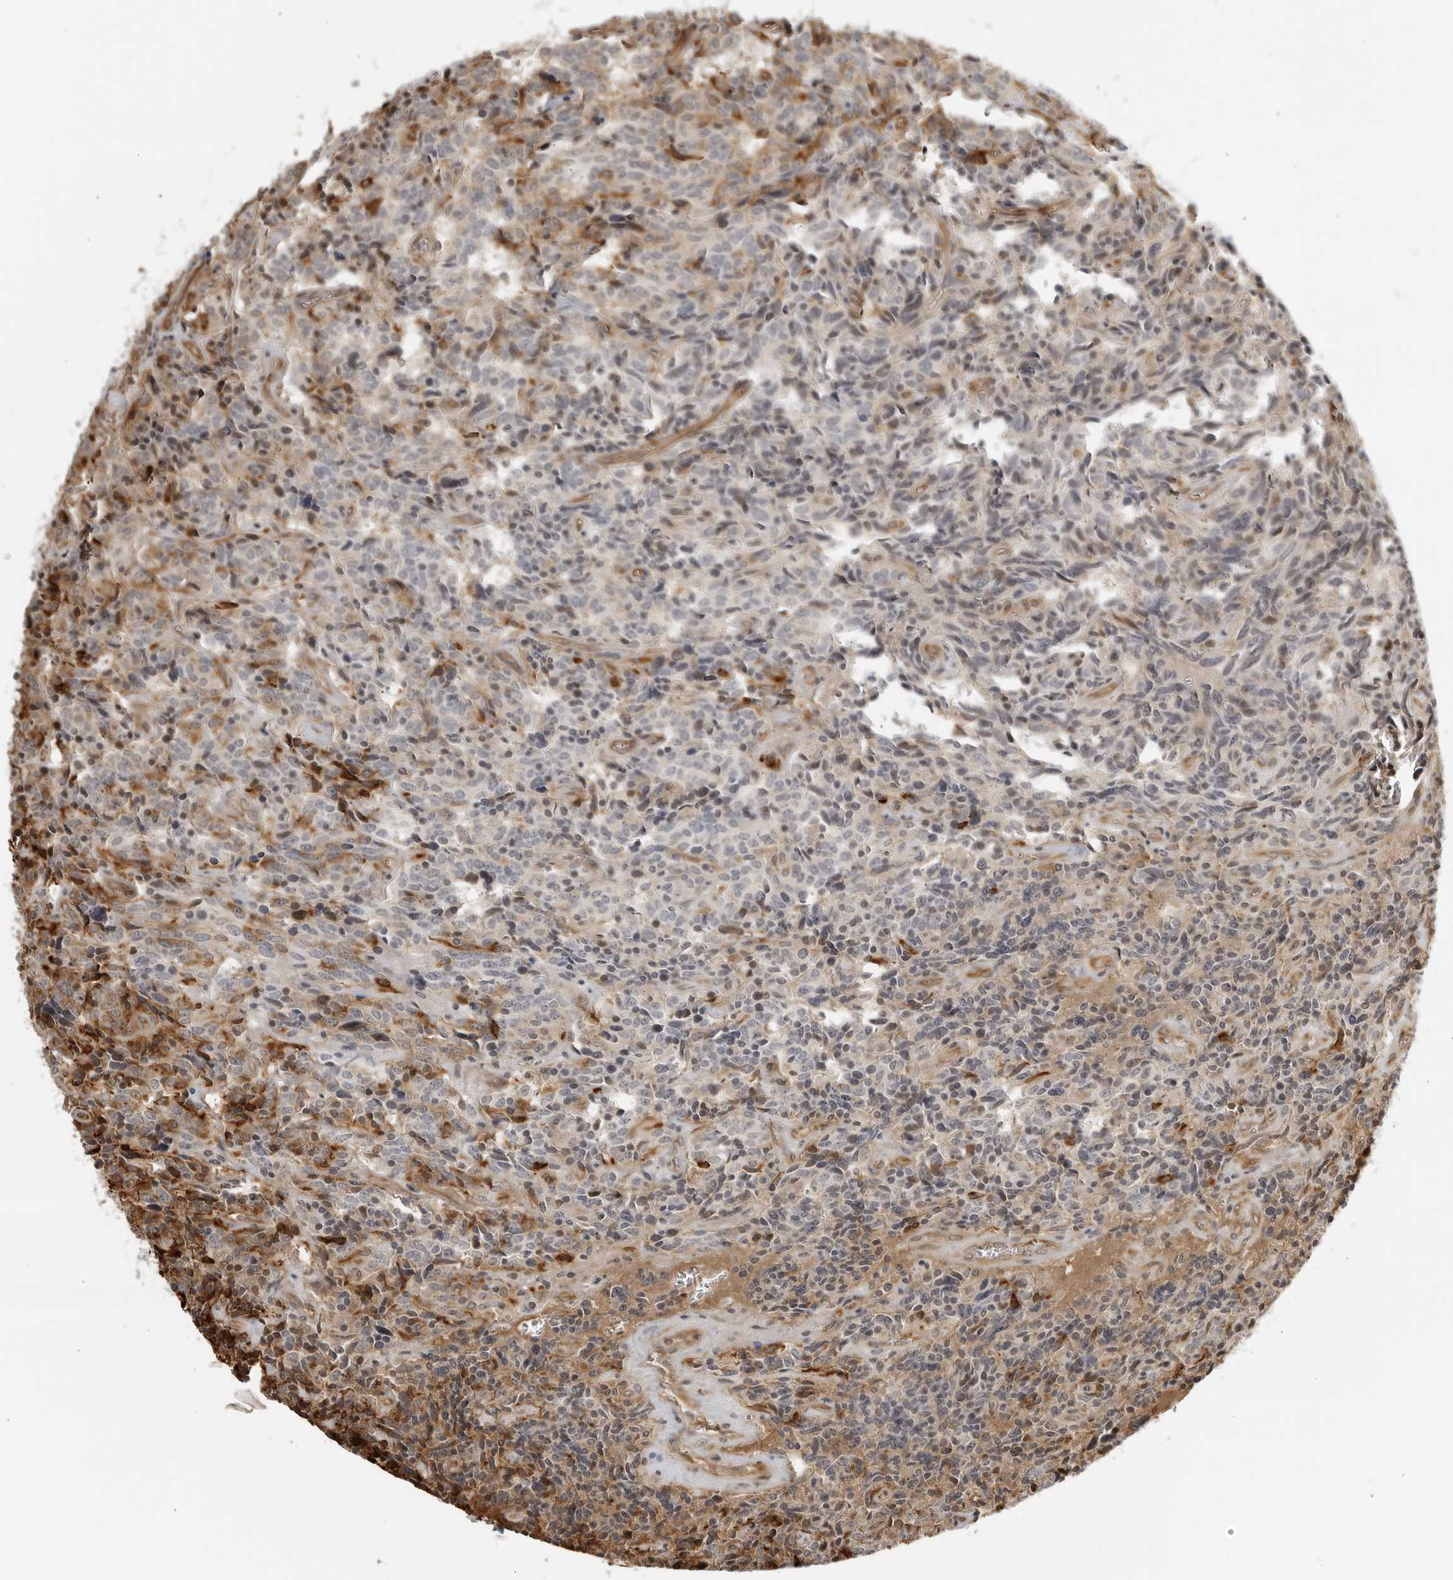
{"staining": {"intensity": "moderate", "quantity": "<25%", "location": "cytoplasmic/membranous"}, "tissue": "carcinoid", "cell_type": "Tumor cells", "image_type": "cancer", "snomed": [{"axis": "morphology", "description": "Carcinoid, malignant, NOS"}, {"axis": "topography", "description": "Lung"}], "caption": "Immunohistochemical staining of carcinoid shows moderate cytoplasmic/membranous protein staining in approximately <25% of tumor cells.", "gene": "TCF21", "patient": {"sex": "female", "age": 46}}